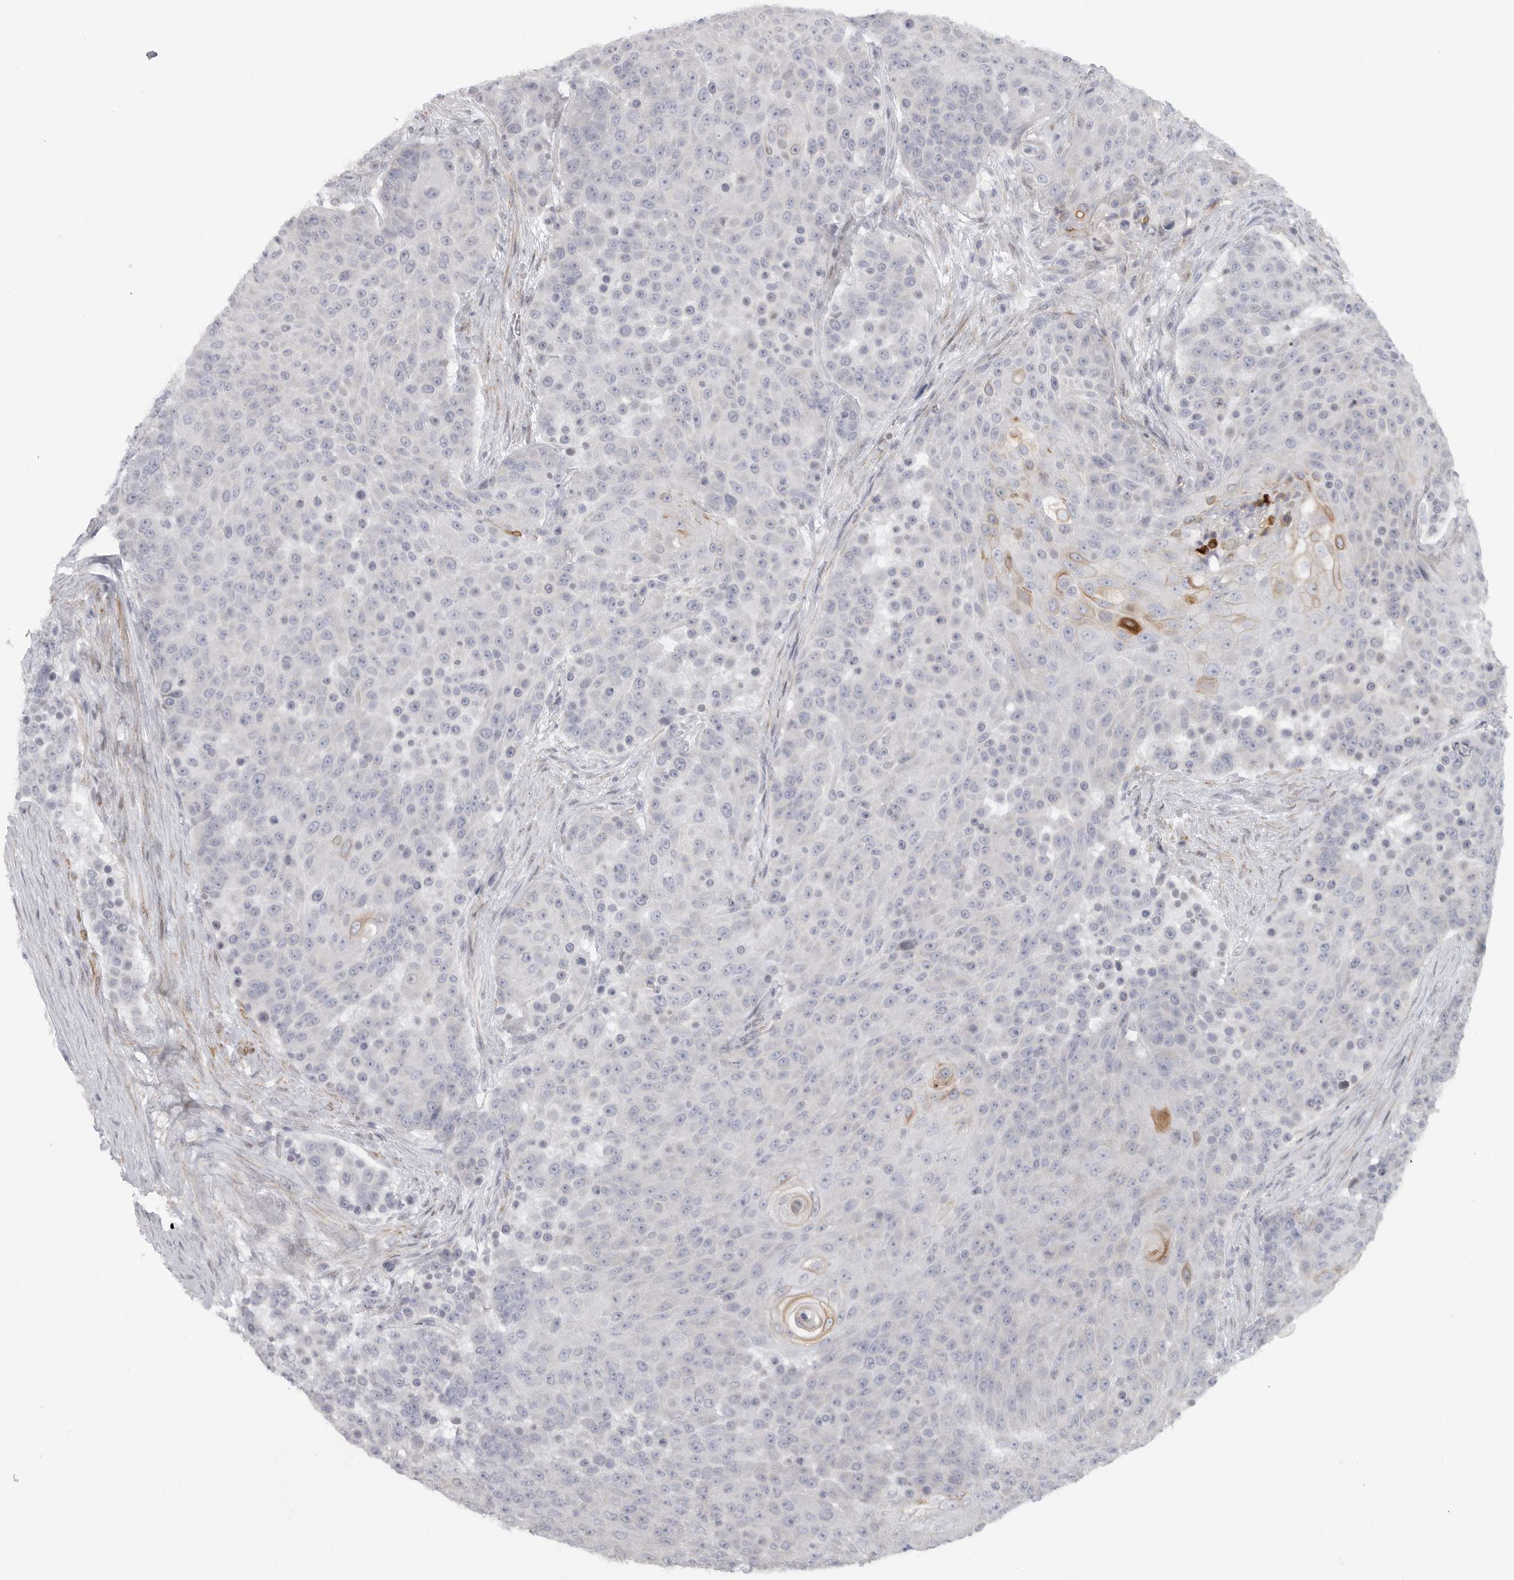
{"staining": {"intensity": "moderate", "quantity": "<25%", "location": "cytoplasmic/membranous"}, "tissue": "urothelial cancer", "cell_type": "Tumor cells", "image_type": "cancer", "snomed": [{"axis": "morphology", "description": "Urothelial carcinoma, High grade"}, {"axis": "topography", "description": "Urinary bladder"}], "caption": "Urothelial carcinoma (high-grade) was stained to show a protein in brown. There is low levels of moderate cytoplasmic/membranous expression in about <25% of tumor cells. Nuclei are stained in blue.", "gene": "TNR", "patient": {"sex": "female", "age": 63}}